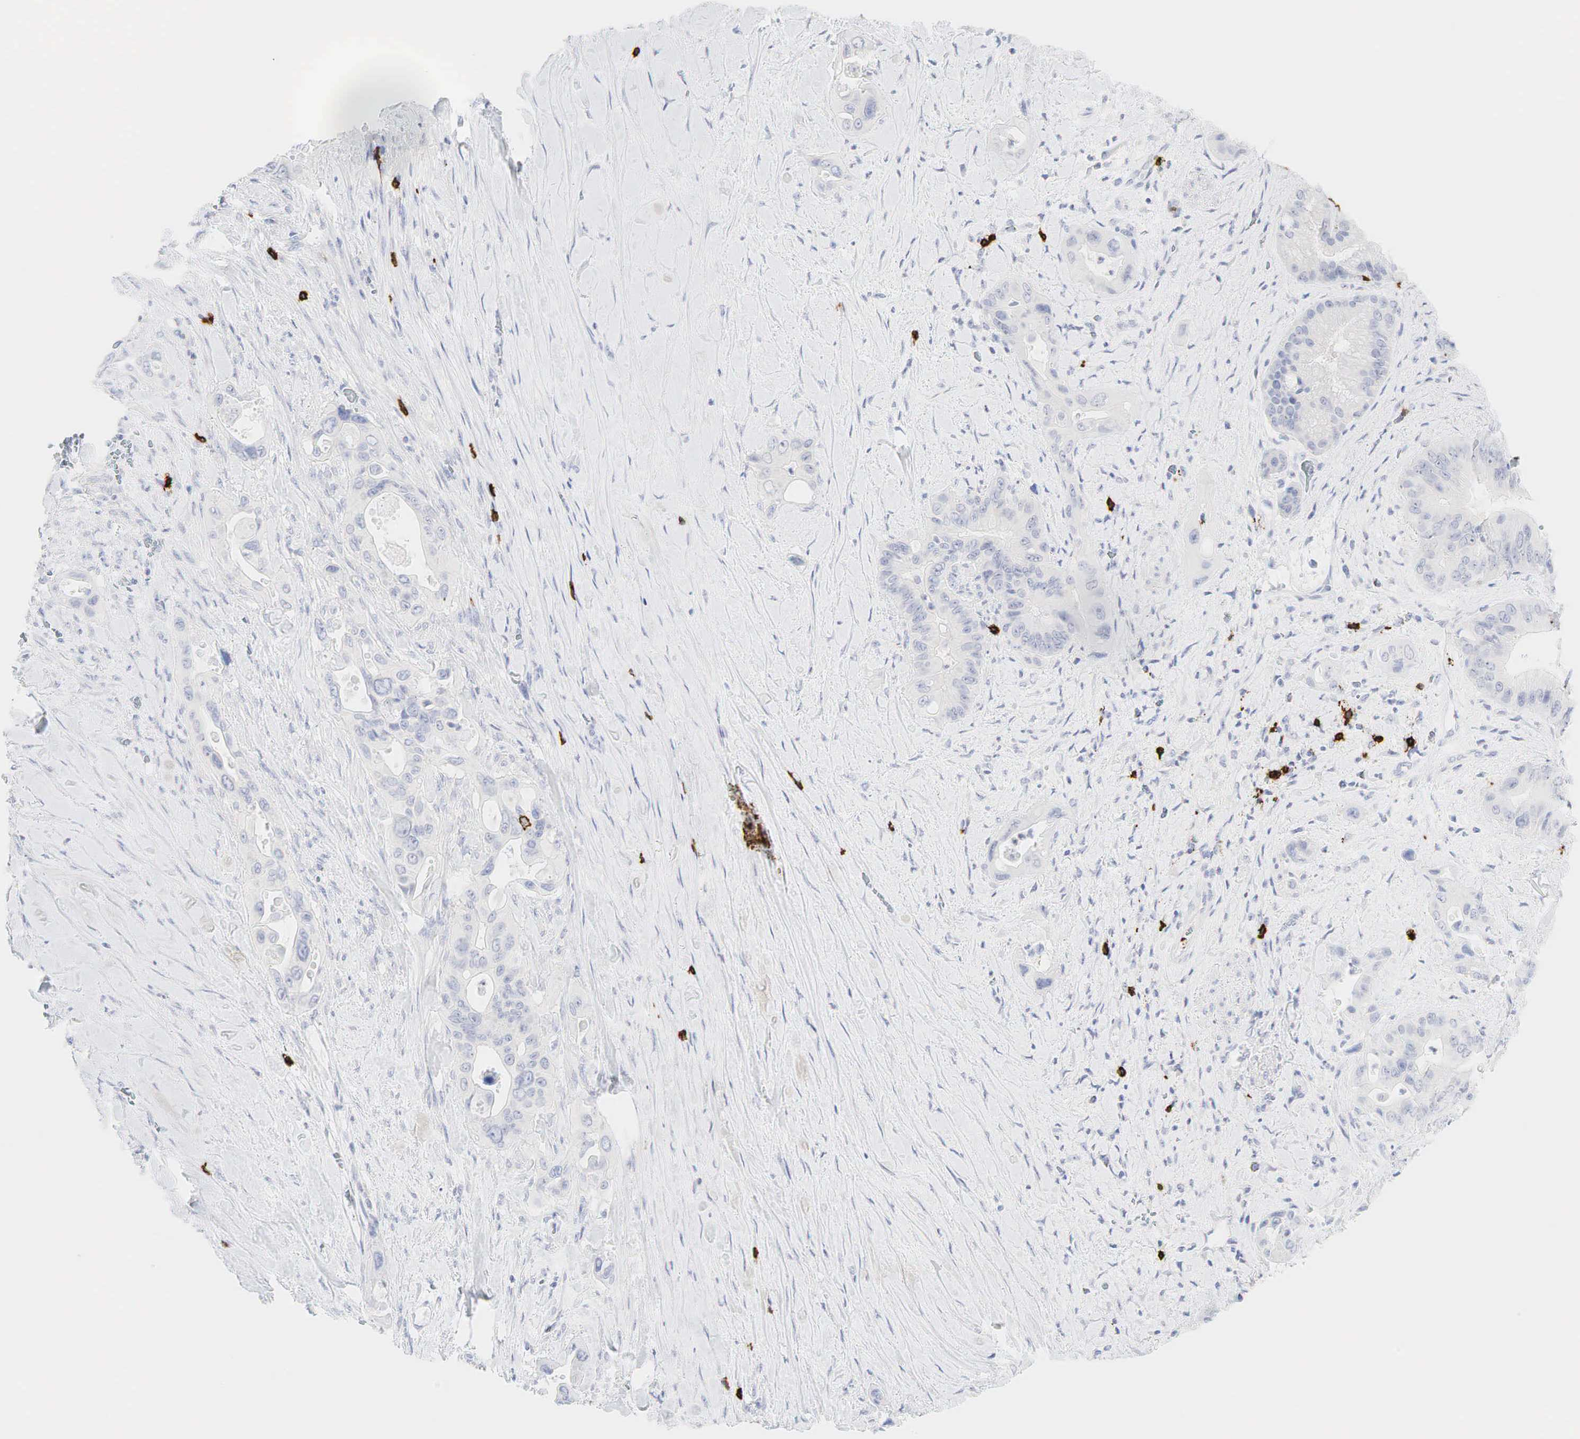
{"staining": {"intensity": "negative", "quantity": "none", "location": "none"}, "tissue": "pancreatic cancer", "cell_type": "Tumor cells", "image_type": "cancer", "snomed": [{"axis": "morphology", "description": "Adenocarcinoma, NOS"}, {"axis": "topography", "description": "Pancreas"}], "caption": "This is a histopathology image of immunohistochemistry (IHC) staining of adenocarcinoma (pancreatic), which shows no expression in tumor cells.", "gene": "CD8A", "patient": {"sex": "male", "age": 77}}